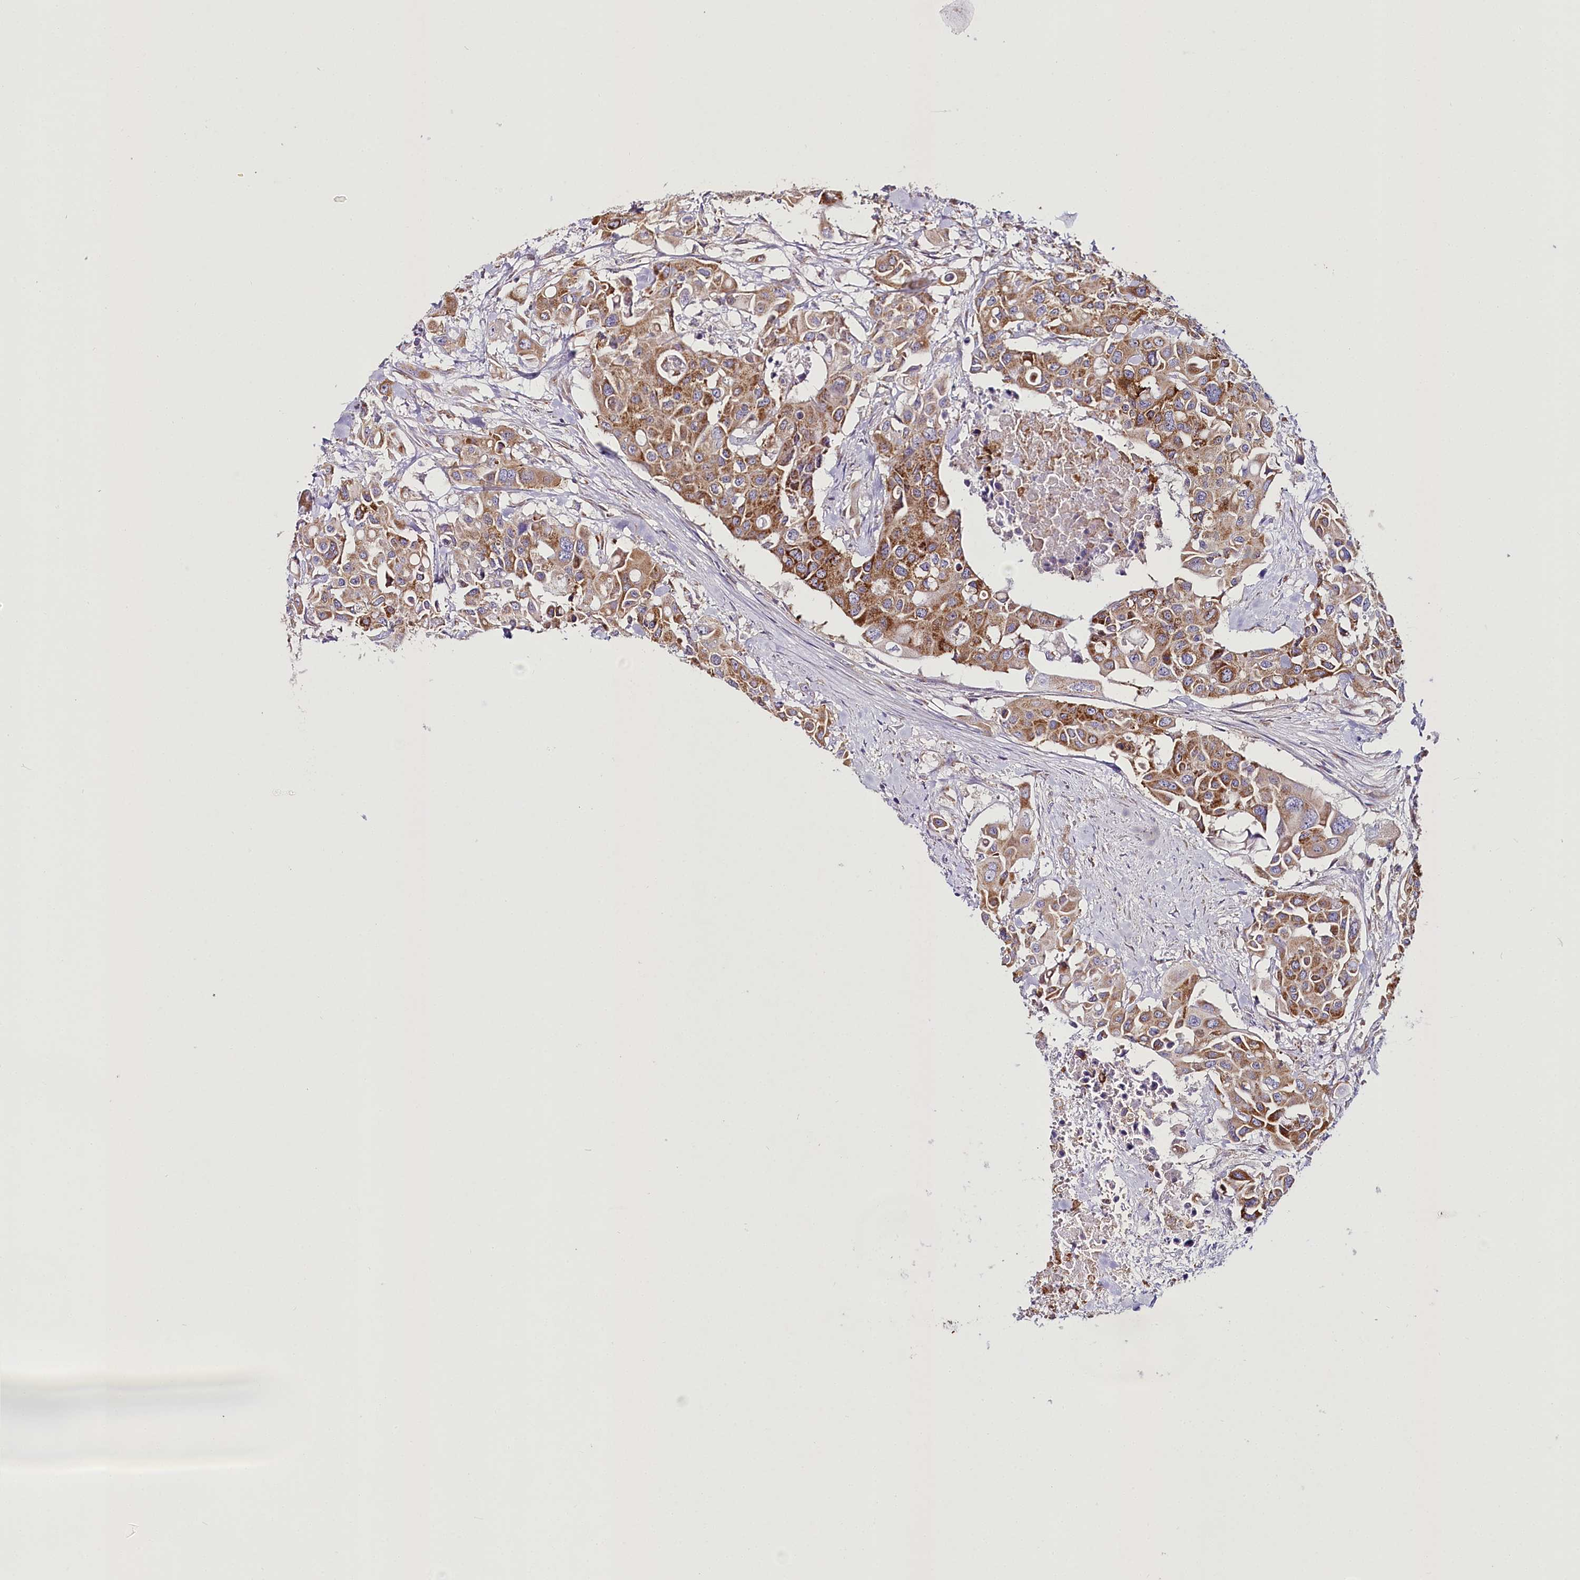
{"staining": {"intensity": "moderate", "quantity": ">75%", "location": "cytoplasmic/membranous"}, "tissue": "colorectal cancer", "cell_type": "Tumor cells", "image_type": "cancer", "snomed": [{"axis": "morphology", "description": "Adenocarcinoma, NOS"}, {"axis": "topography", "description": "Colon"}], "caption": "Brown immunohistochemical staining in human colorectal adenocarcinoma shows moderate cytoplasmic/membranous expression in about >75% of tumor cells.", "gene": "THUMPD3", "patient": {"sex": "male", "age": 77}}